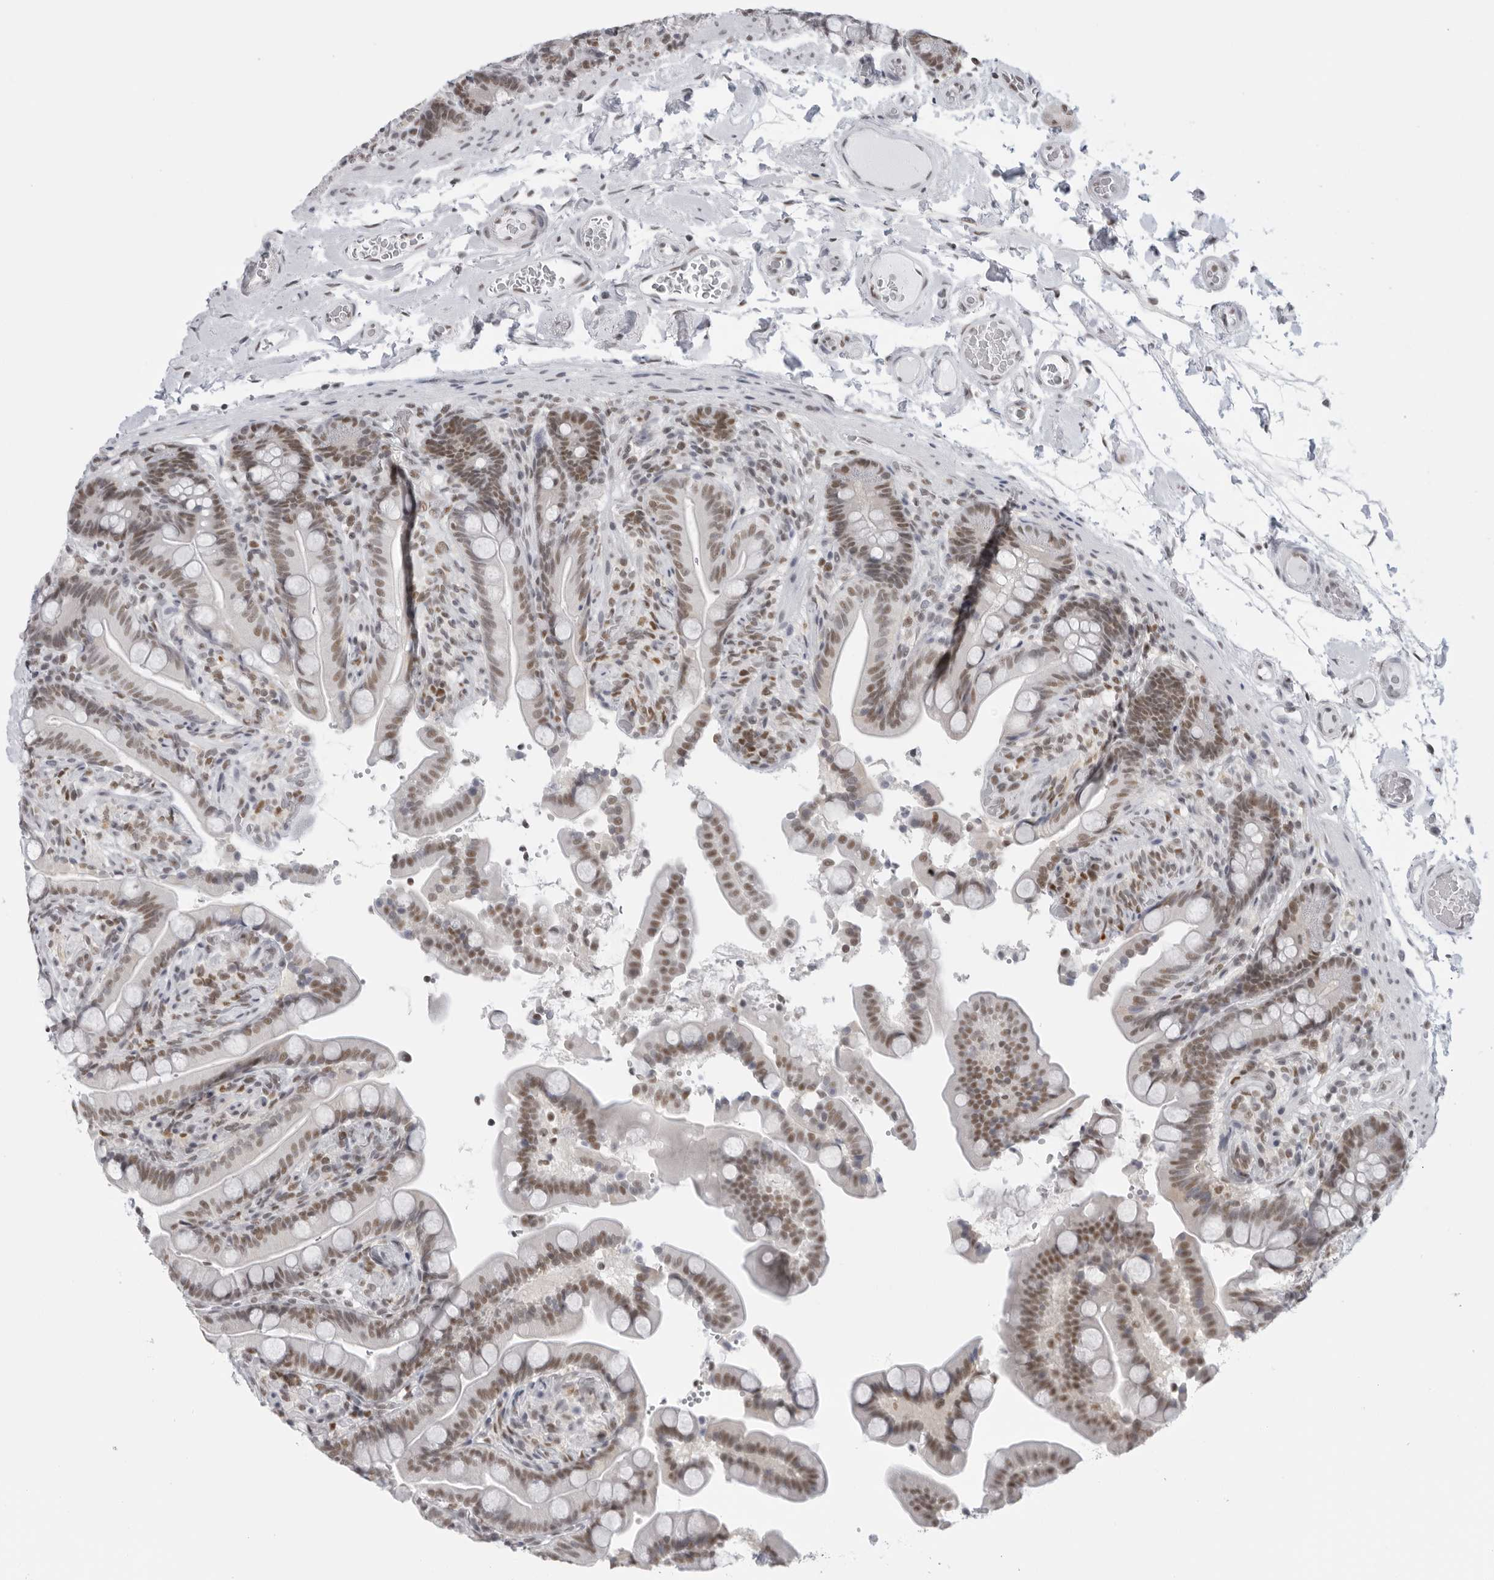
{"staining": {"intensity": "weak", "quantity": ">75%", "location": "nuclear"}, "tissue": "colon", "cell_type": "Endothelial cells", "image_type": "normal", "snomed": [{"axis": "morphology", "description": "Normal tissue, NOS"}, {"axis": "topography", "description": "Smooth muscle"}, {"axis": "topography", "description": "Colon"}], "caption": "Protein expression analysis of unremarkable colon displays weak nuclear staining in about >75% of endothelial cells.", "gene": "RPA2", "patient": {"sex": "male", "age": 73}}